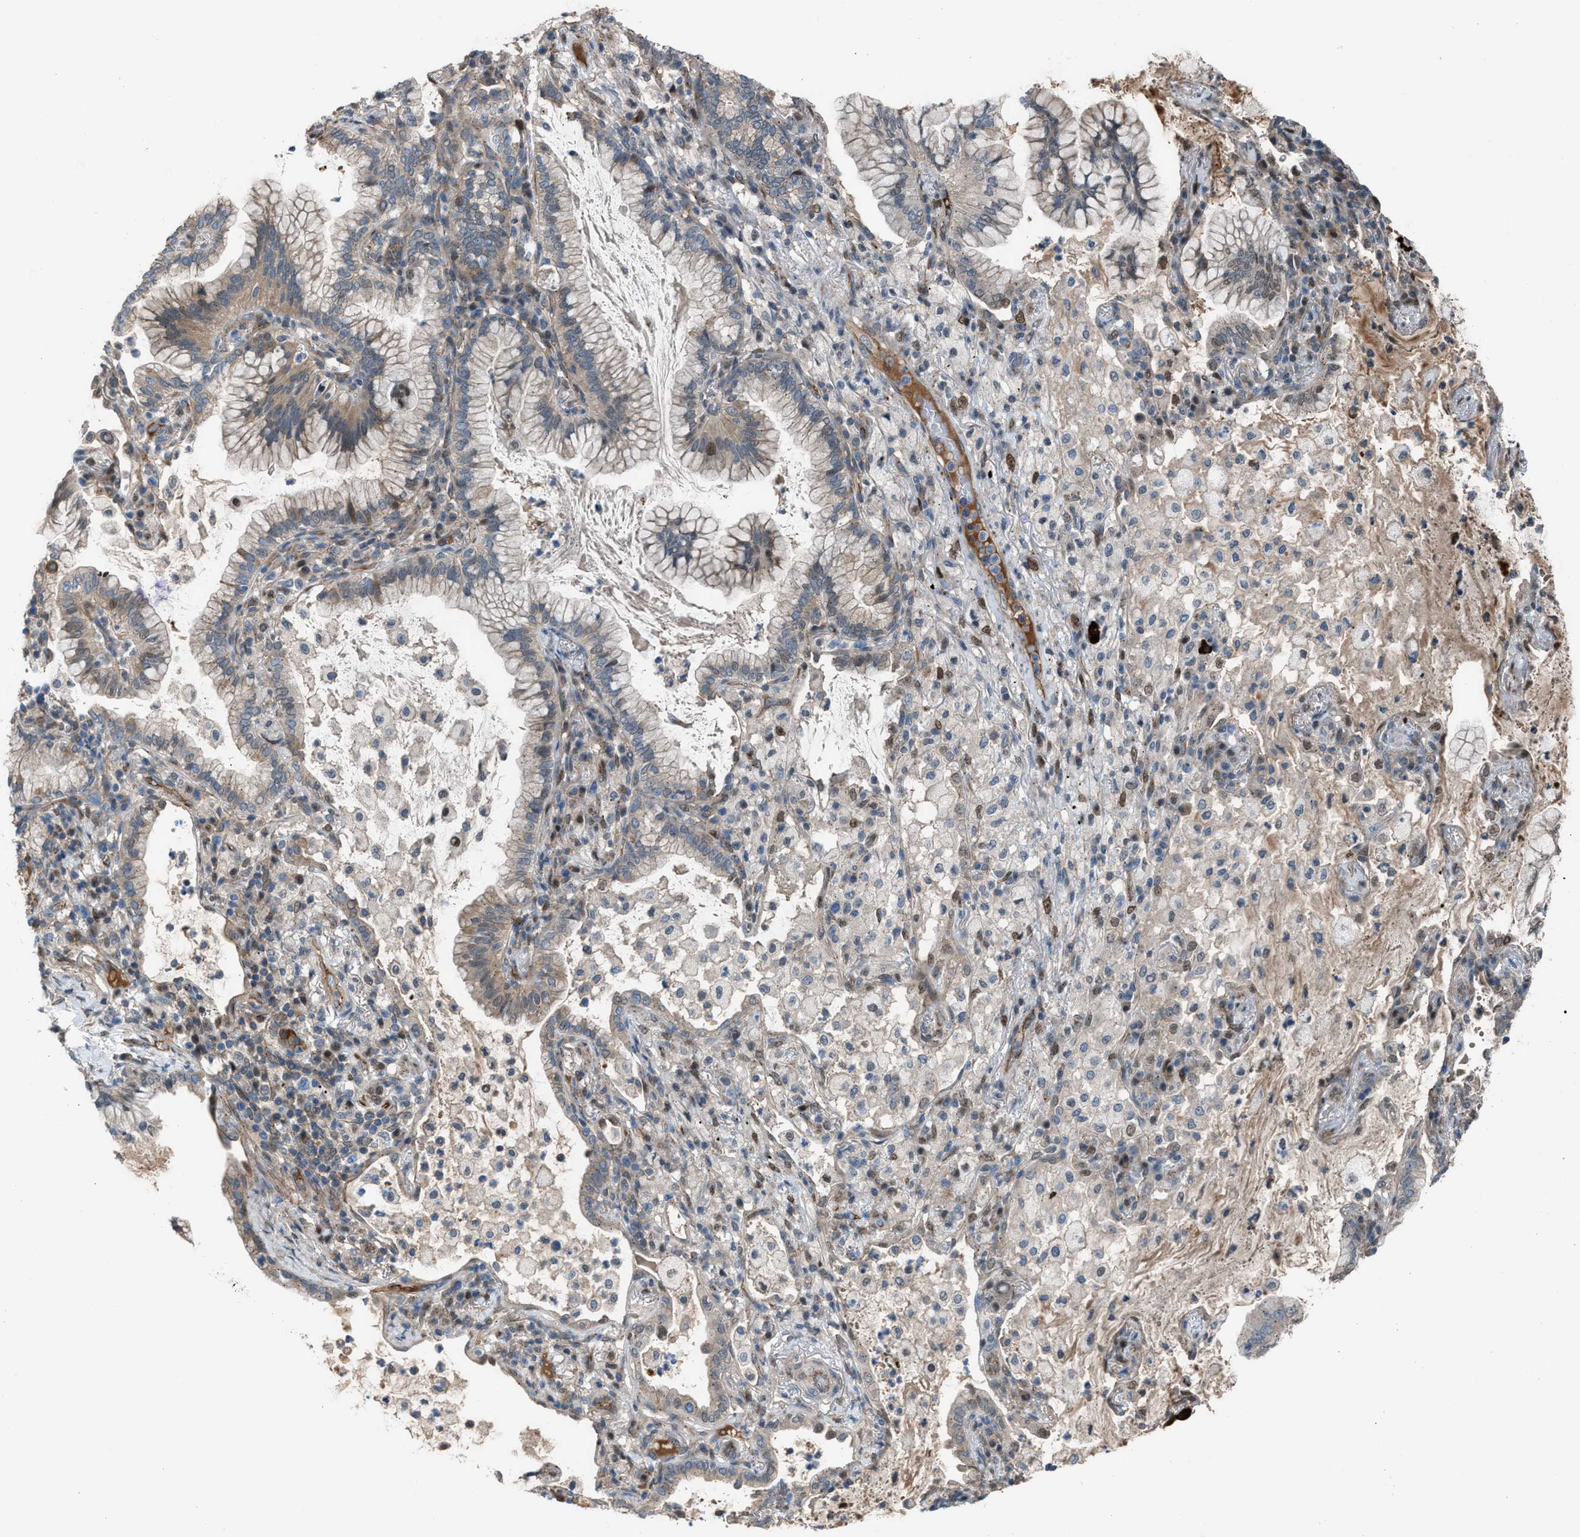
{"staining": {"intensity": "weak", "quantity": "25%-75%", "location": "cytoplasmic/membranous"}, "tissue": "lung cancer", "cell_type": "Tumor cells", "image_type": "cancer", "snomed": [{"axis": "morphology", "description": "Adenocarcinoma, NOS"}, {"axis": "topography", "description": "Lung"}], "caption": "Brown immunohistochemical staining in lung adenocarcinoma displays weak cytoplasmic/membranous staining in approximately 25%-75% of tumor cells.", "gene": "CRTC1", "patient": {"sex": "female", "age": 70}}